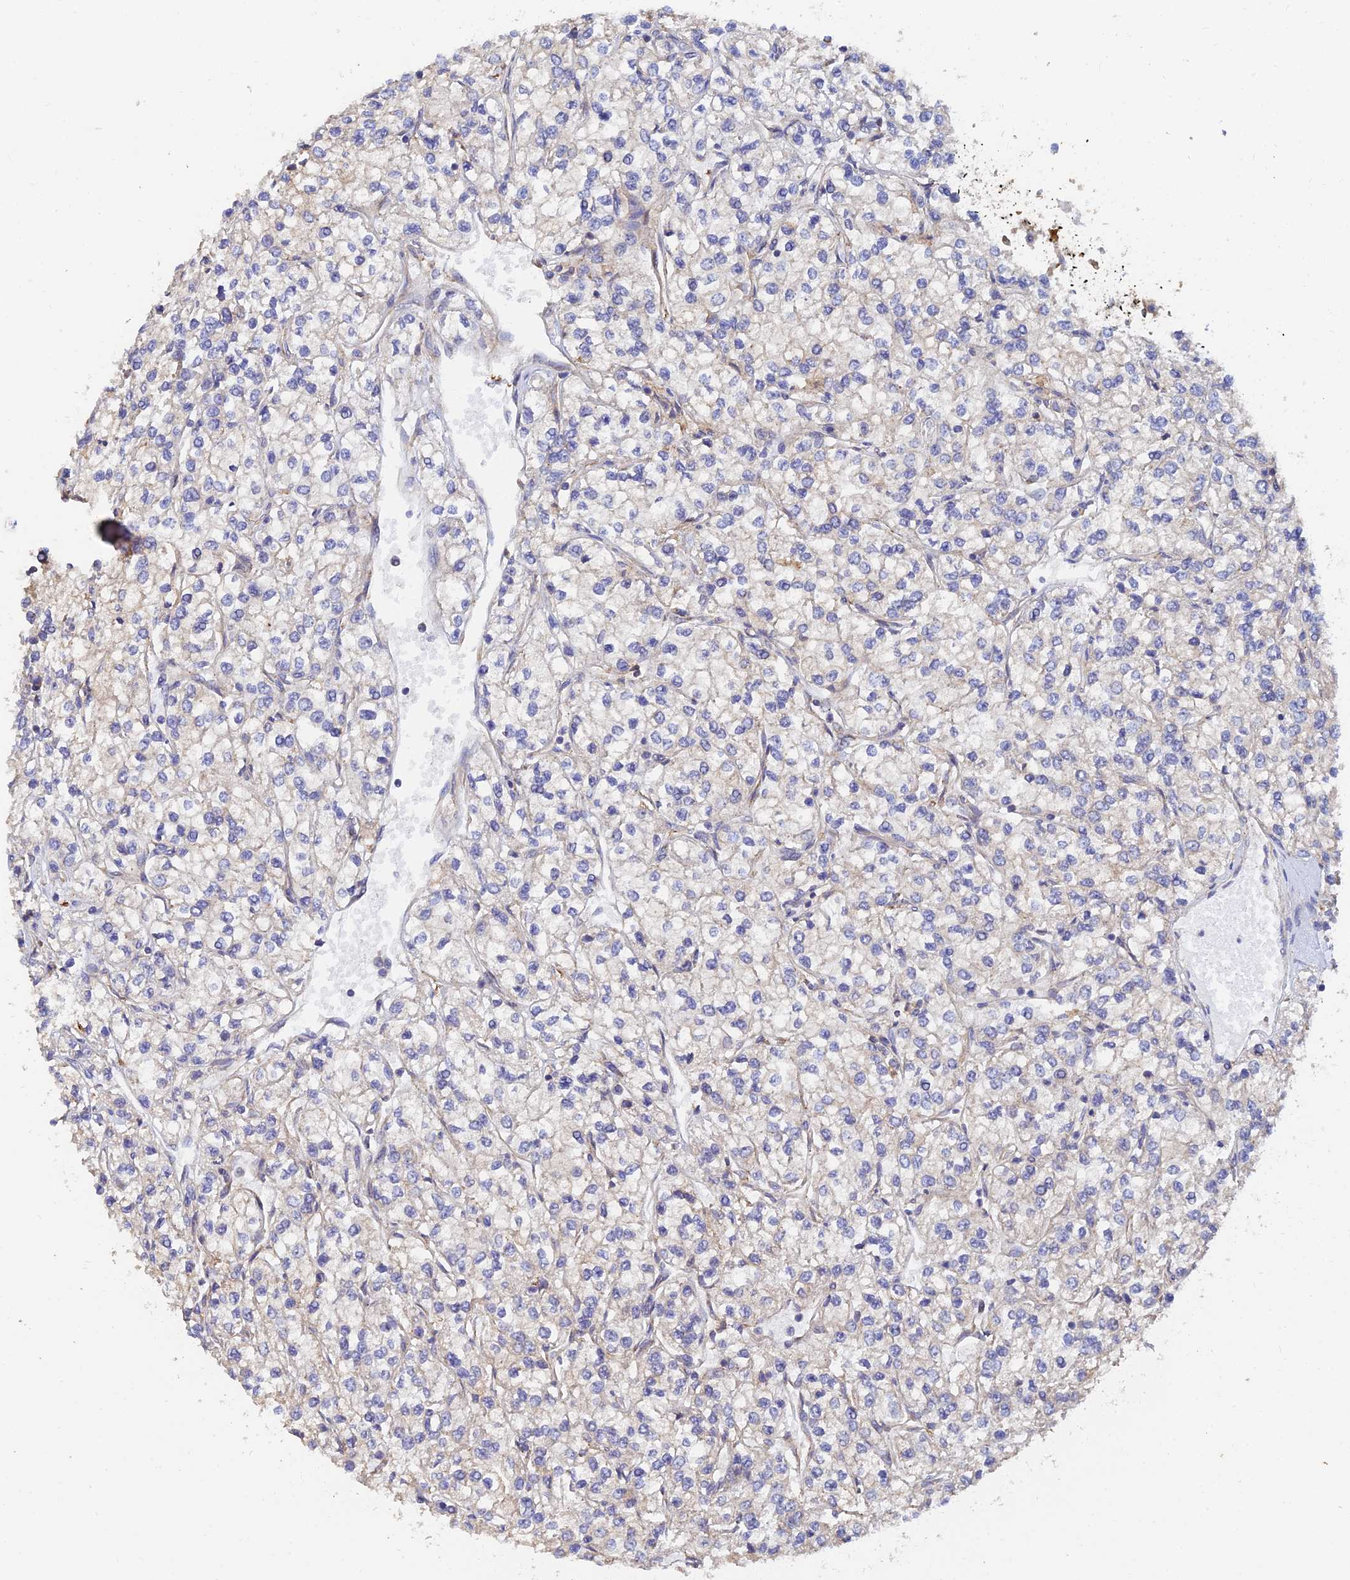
{"staining": {"intensity": "negative", "quantity": "none", "location": "none"}, "tissue": "renal cancer", "cell_type": "Tumor cells", "image_type": "cancer", "snomed": [{"axis": "morphology", "description": "Adenocarcinoma, NOS"}, {"axis": "topography", "description": "Kidney"}], "caption": "DAB immunohistochemical staining of adenocarcinoma (renal) exhibits no significant staining in tumor cells.", "gene": "WBP11", "patient": {"sex": "male", "age": 80}}